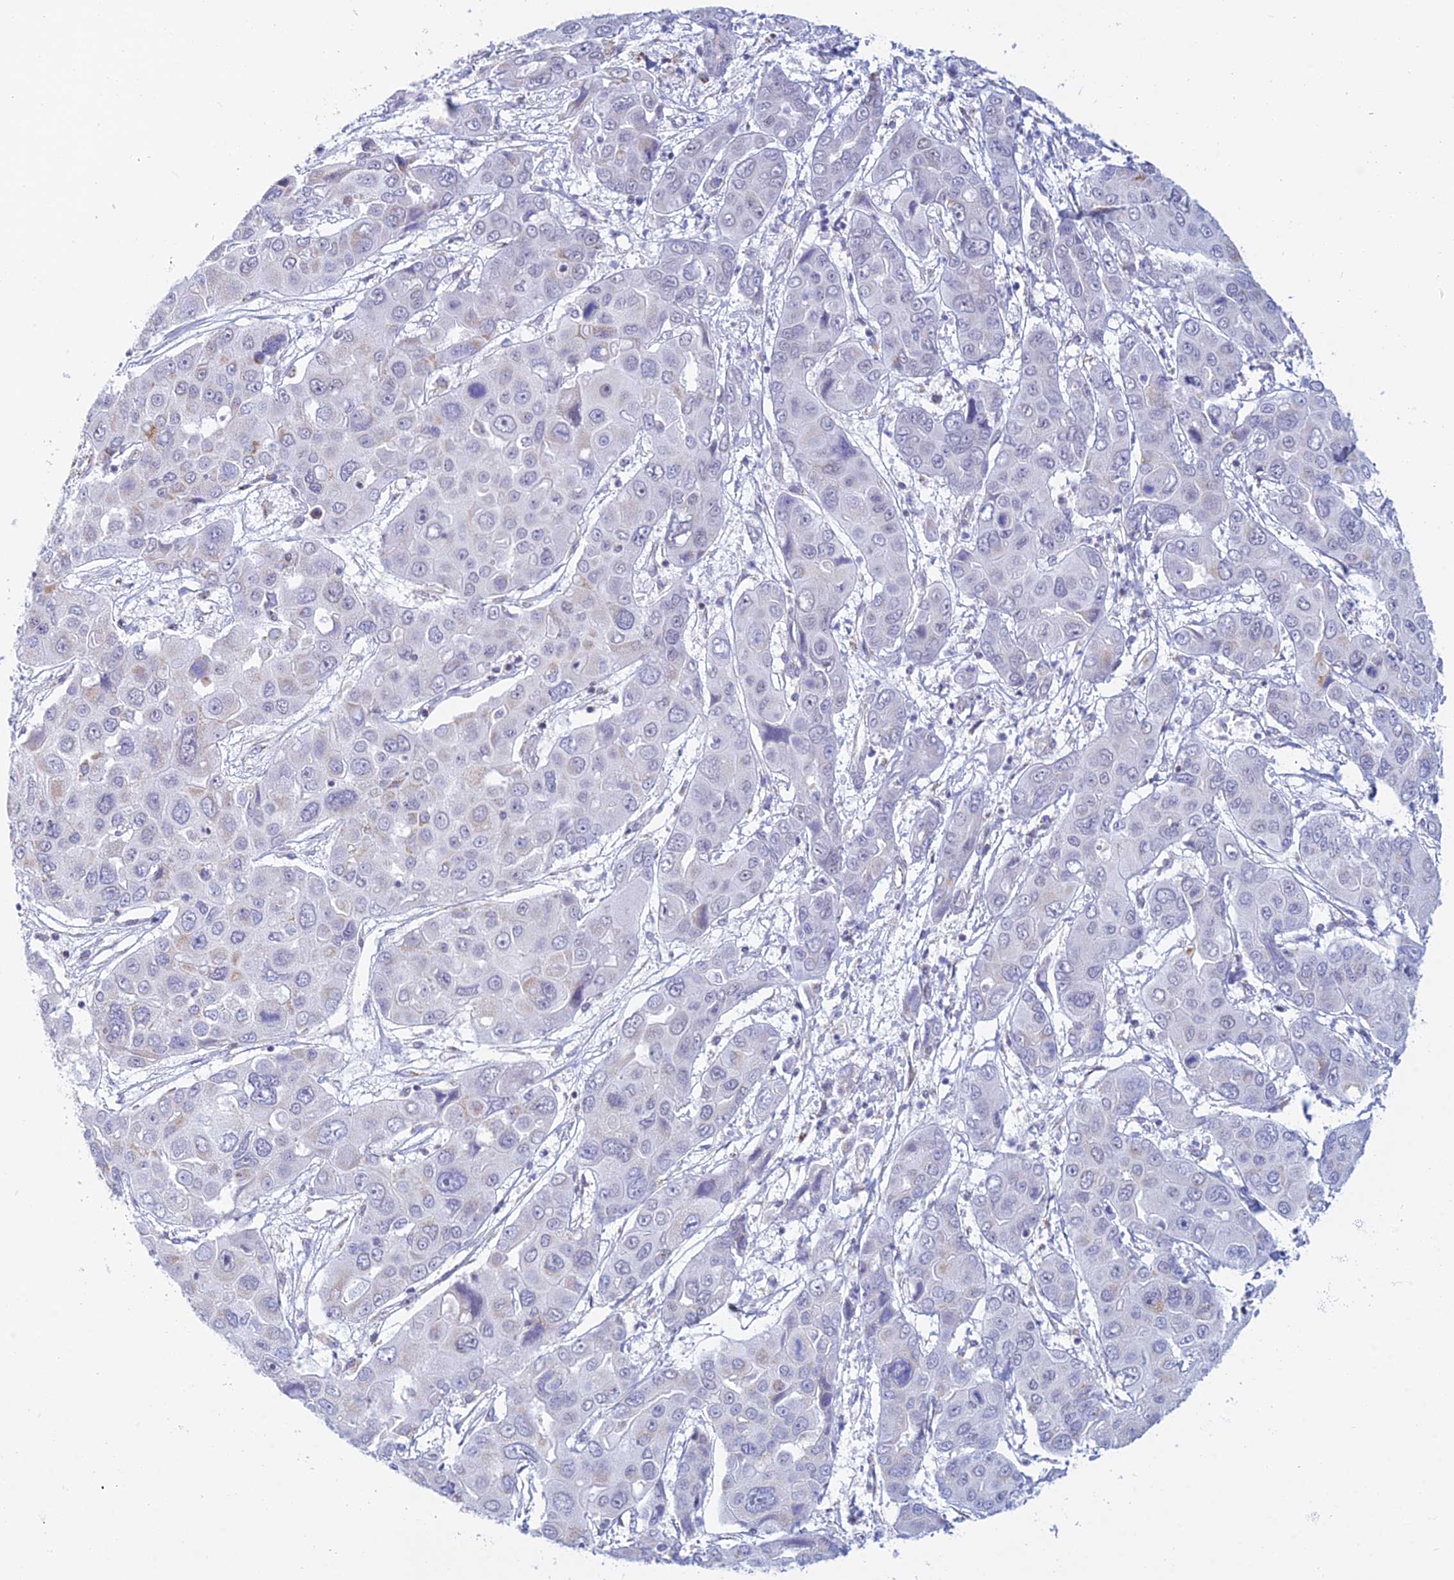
{"staining": {"intensity": "negative", "quantity": "none", "location": "none"}, "tissue": "liver cancer", "cell_type": "Tumor cells", "image_type": "cancer", "snomed": [{"axis": "morphology", "description": "Cholangiocarcinoma"}, {"axis": "topography", "description": "Liver"}], "caption": "Immunohistochemical staining of human liver cholangiocarcinoma shows no significant expression in tumor cells.", "gene": "KLF14", "patient": {"sex": "male", "age": 67}}